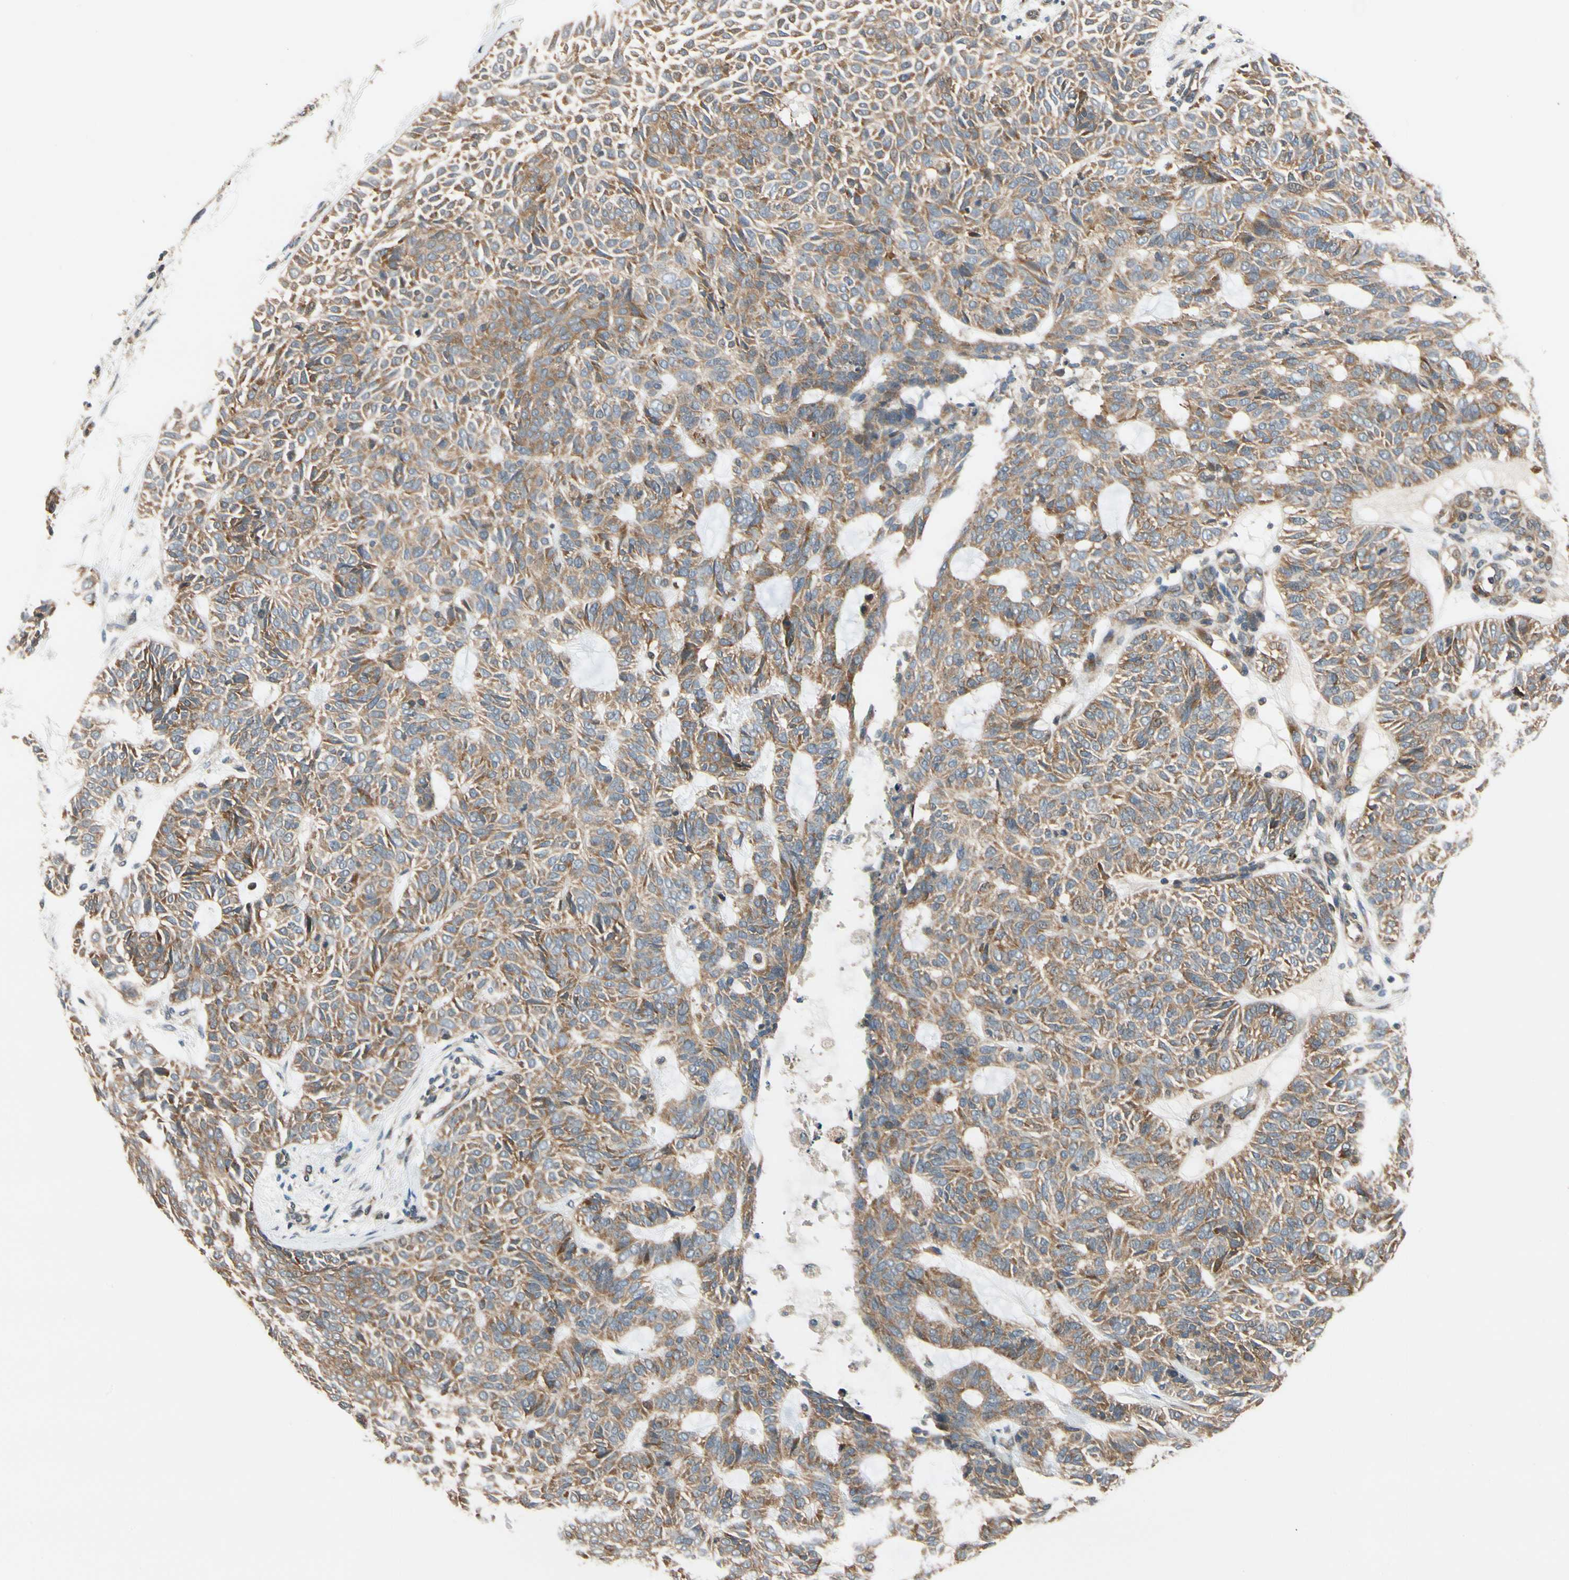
{"staining": {"intensity": "moderate", "quantity": ">75%", "location": "cytoplasmic/membranous"}, "tissue": "skin cancer", "cell_type": "Tumor cells", "image_type": "cancer", "snomed": [{"axis": "morphology", "description": "Basal cell carcinoma"}, {"axis": "topography", "description": "Skin"}], "caption": "IHC of skin basal cell carcinoma displays medium levels of moderate cytoplasmic/membranous expression in approximately >75% of tumor cells.", "gene": "ANKHD1", "patient": {"sex": "male", "age": 87}}